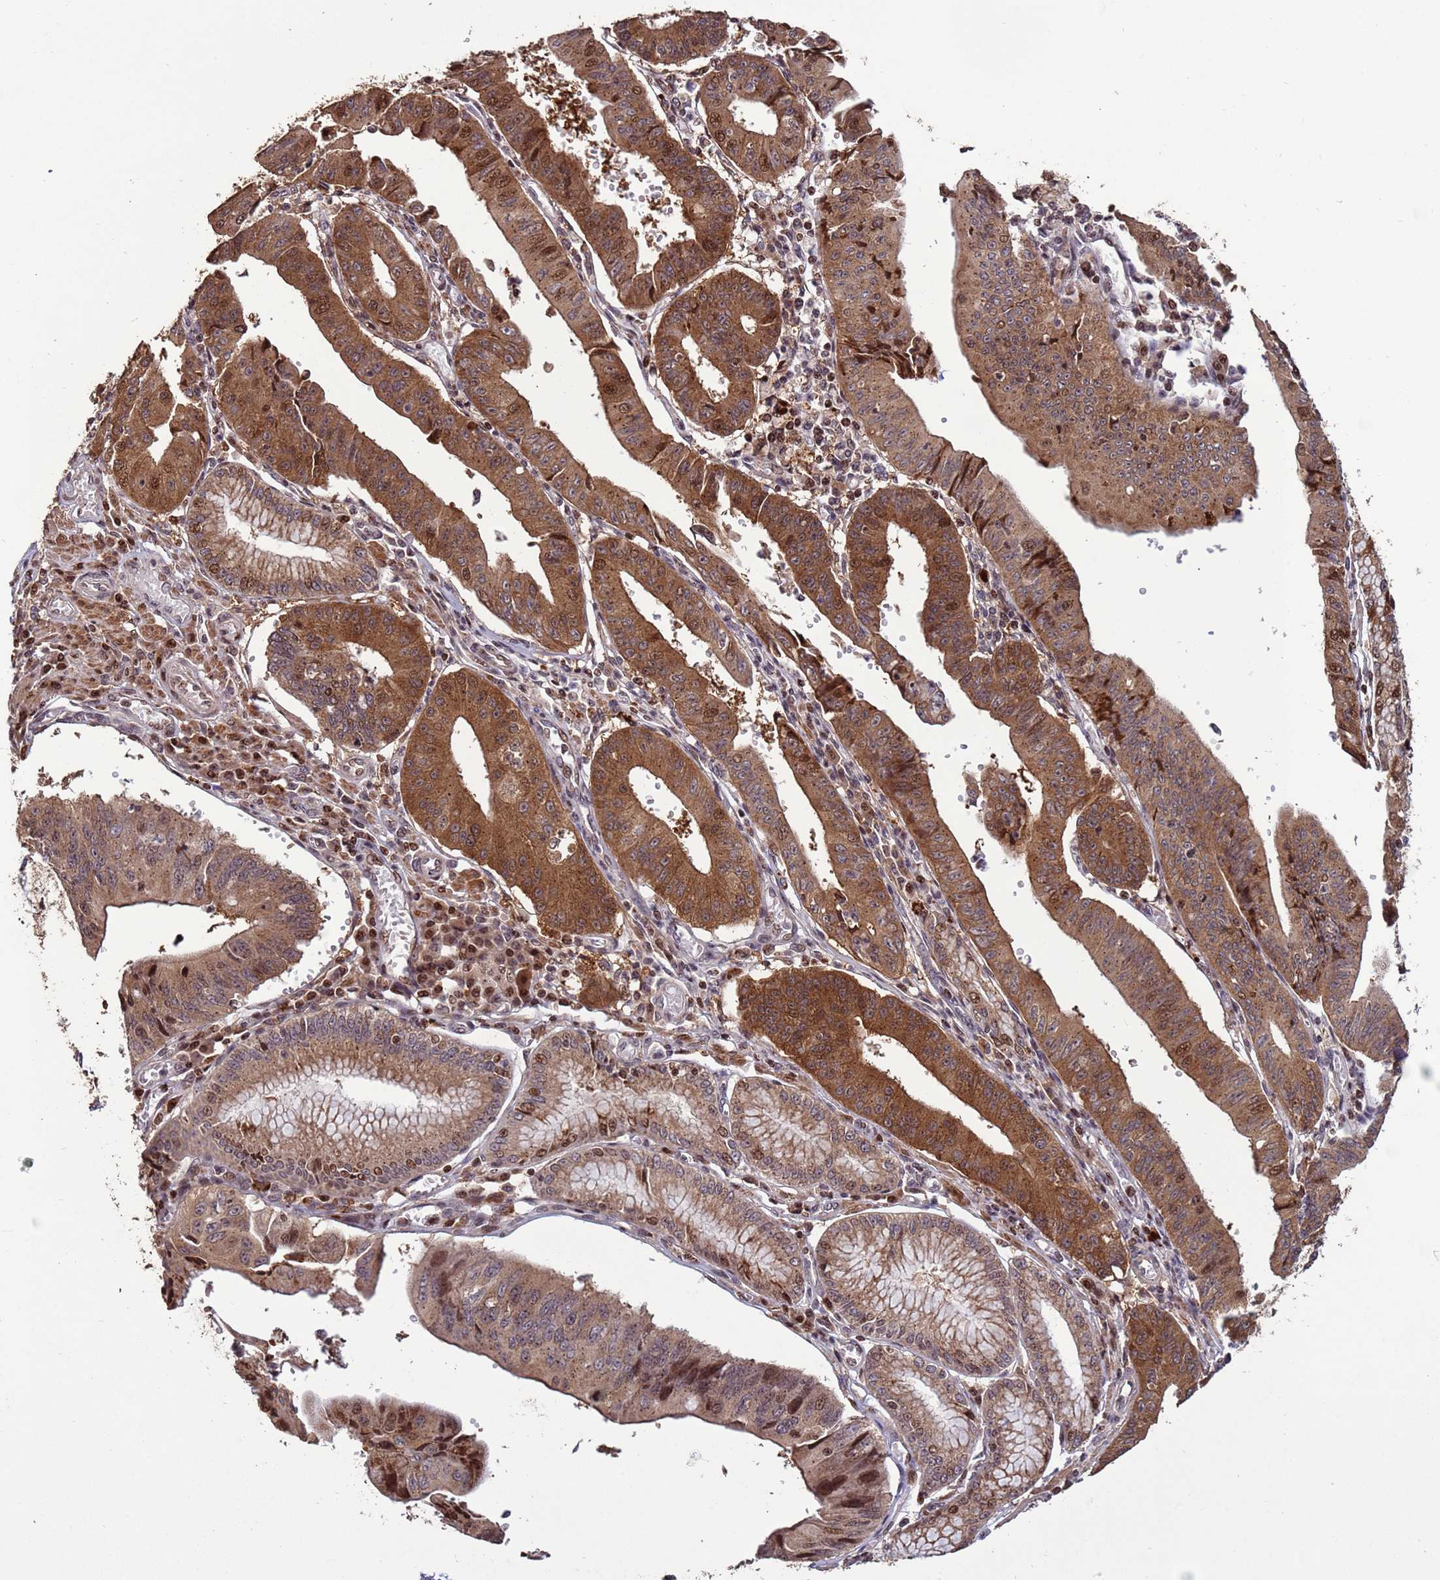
{"staining": {"intensity": "moderate", "quantity": ">75%", "location": "cytoplasmic/membranous,nuclear"}, "tissue": "stomach cancer", "cell_type": "Tumor cells", "image_type": "cancer", "snomed": [{"axis": "morphology", "description": "Adenocarcinoma, NOS"}, {"axis": "topography", "description": "Stomach"}], "caption": "Protein staining shows moderate cytoplasmic/membranous and nuclear positivity in about >75% of tumor cells in adenocarcinoma (stomach).", "gene": "HGH1", "patient": {"sex": "male", "age": 59}}